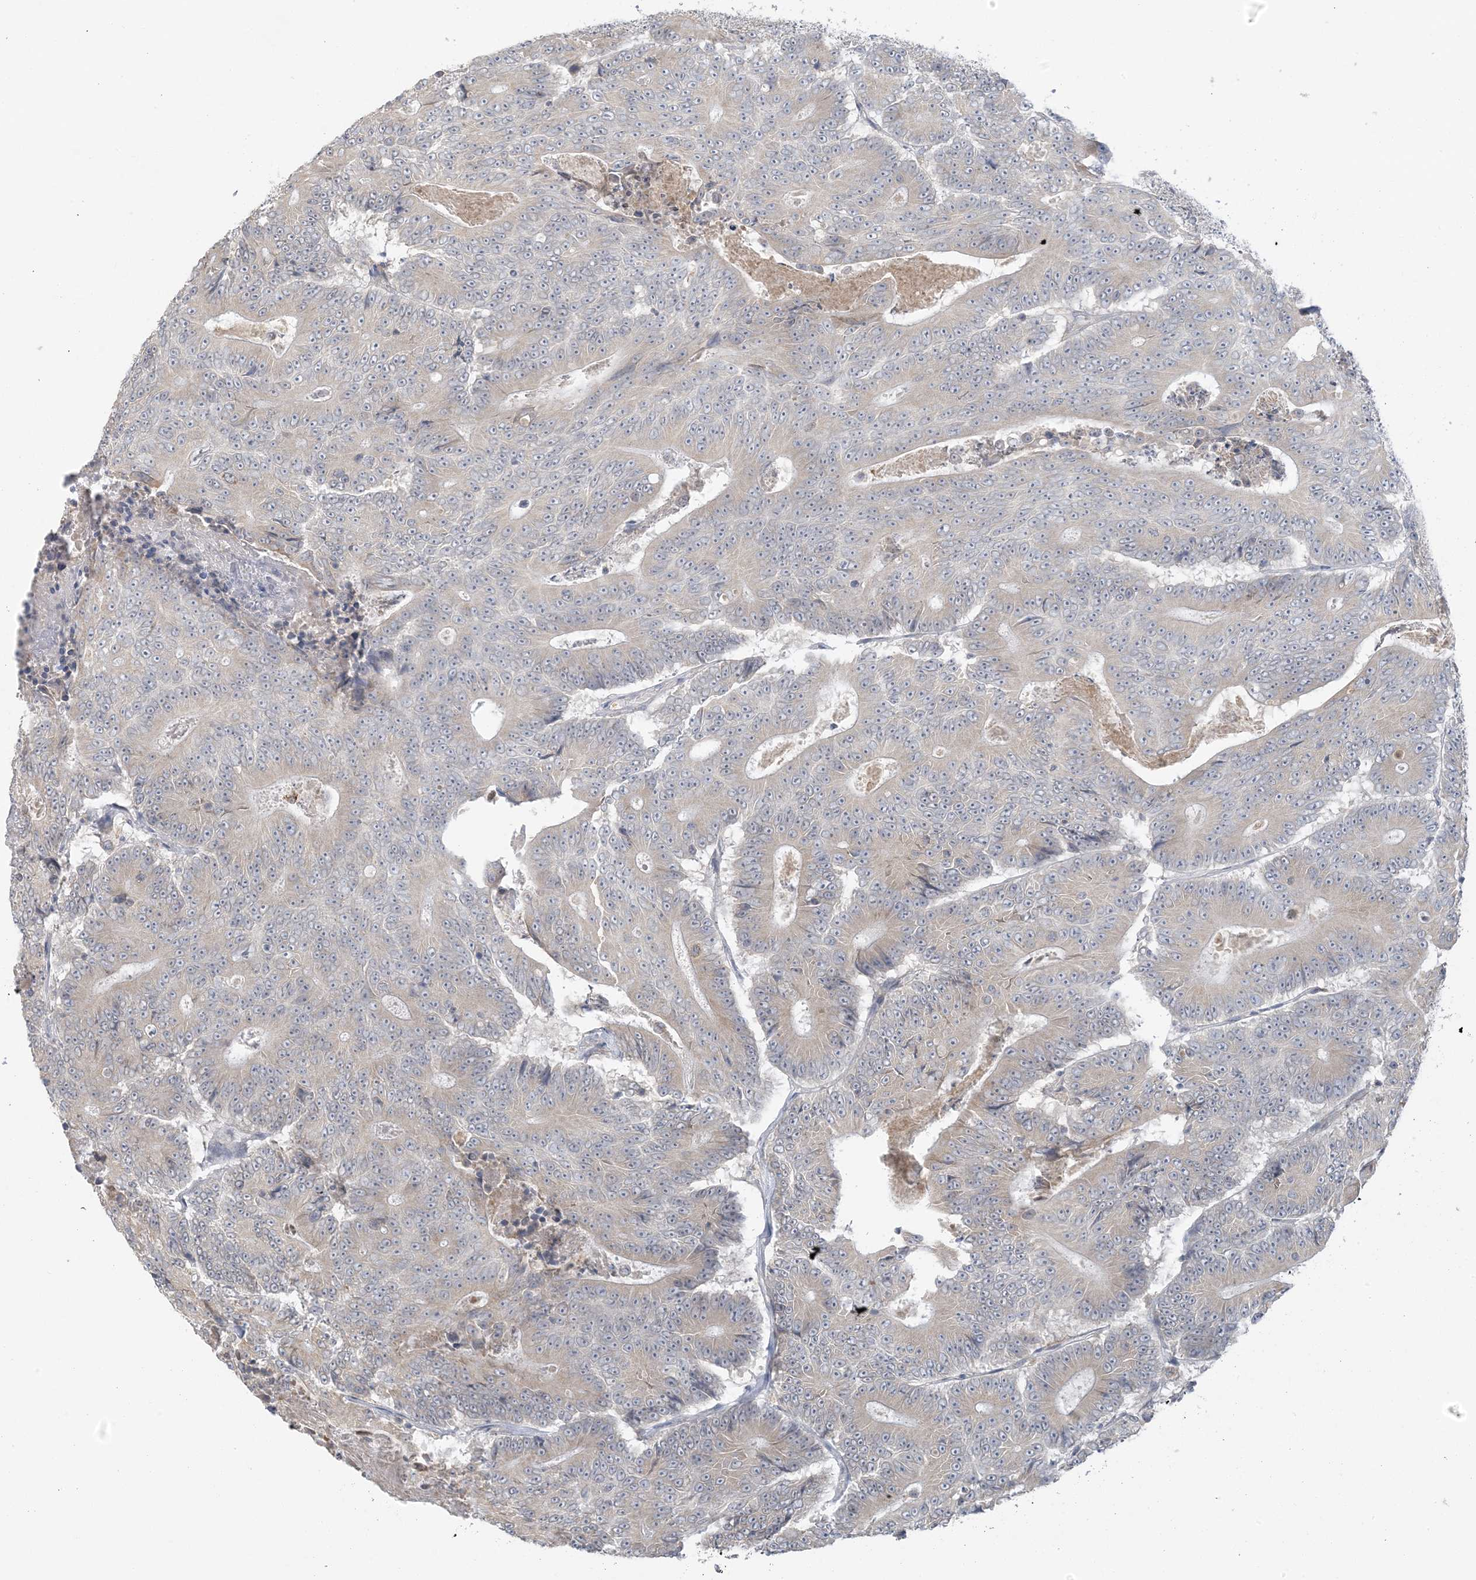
{"staining": {"intensity": "negative", "quantity": "none", "location": "none"}, "tissue": "colorectal cancer", "cell_type": "Tumor cells", "image_type": "cancer", "snomed": [{"axis": "morphology", "description": "Adenocarcinoma, NOS"}, {"axis": "topography", "description": "Colon"}], "caption": "Immunohistochemistry (IHC) micrograph of human adenocarcinoma (colorectal) stained for a protein (brown), which demonstrates no staining in tumor cells.", "gene": "EEFSEC", "patient": {"sex": "male", "age": 83}}